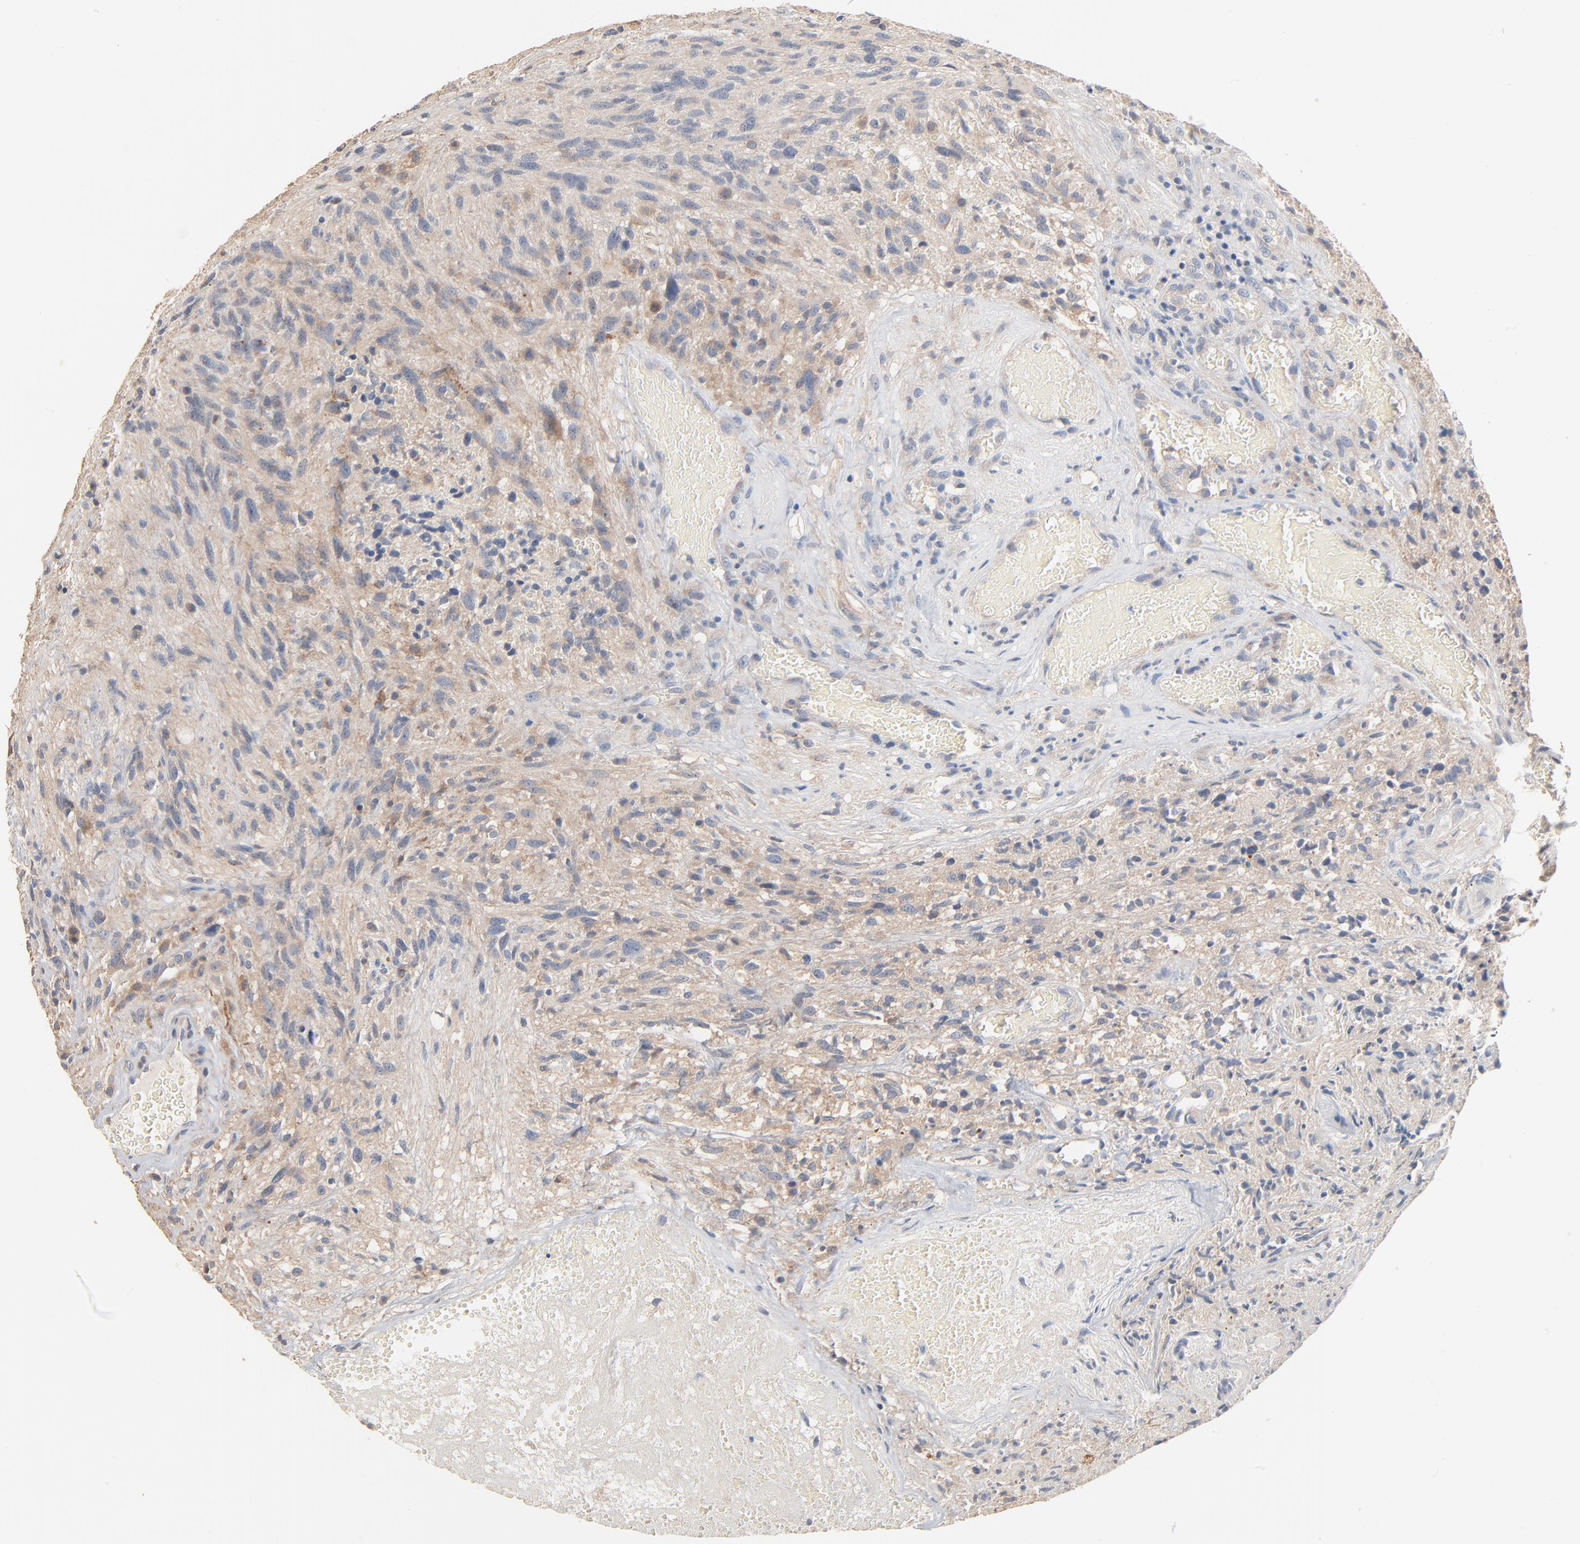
{"staining": {"intensity": "weak", "quantity": "<25%", "location": "cytoplasmic/membranous"}, "tissue": "glioma", "cell_type": "Tumor cells", "image_type": "cancer", "snomed": [{"axis": "morphology", "description": "Normal tissue, NOS"}, {"axis": "morphology", "description": "Glioma, malignant, High grade"}, {"axis": "topography", "description": "Cerebral cortex"}], "caption": "The immunohistochemistry (IHC) micrograph has no significant staining in tumor cells of malignant glioma (high-grade) tissue. (Brightfield microscopy of DAB immunohistochemistry at high magnification).", "gene": "ZDHHC8", "patient": {"sex": "male", "age": 75}}